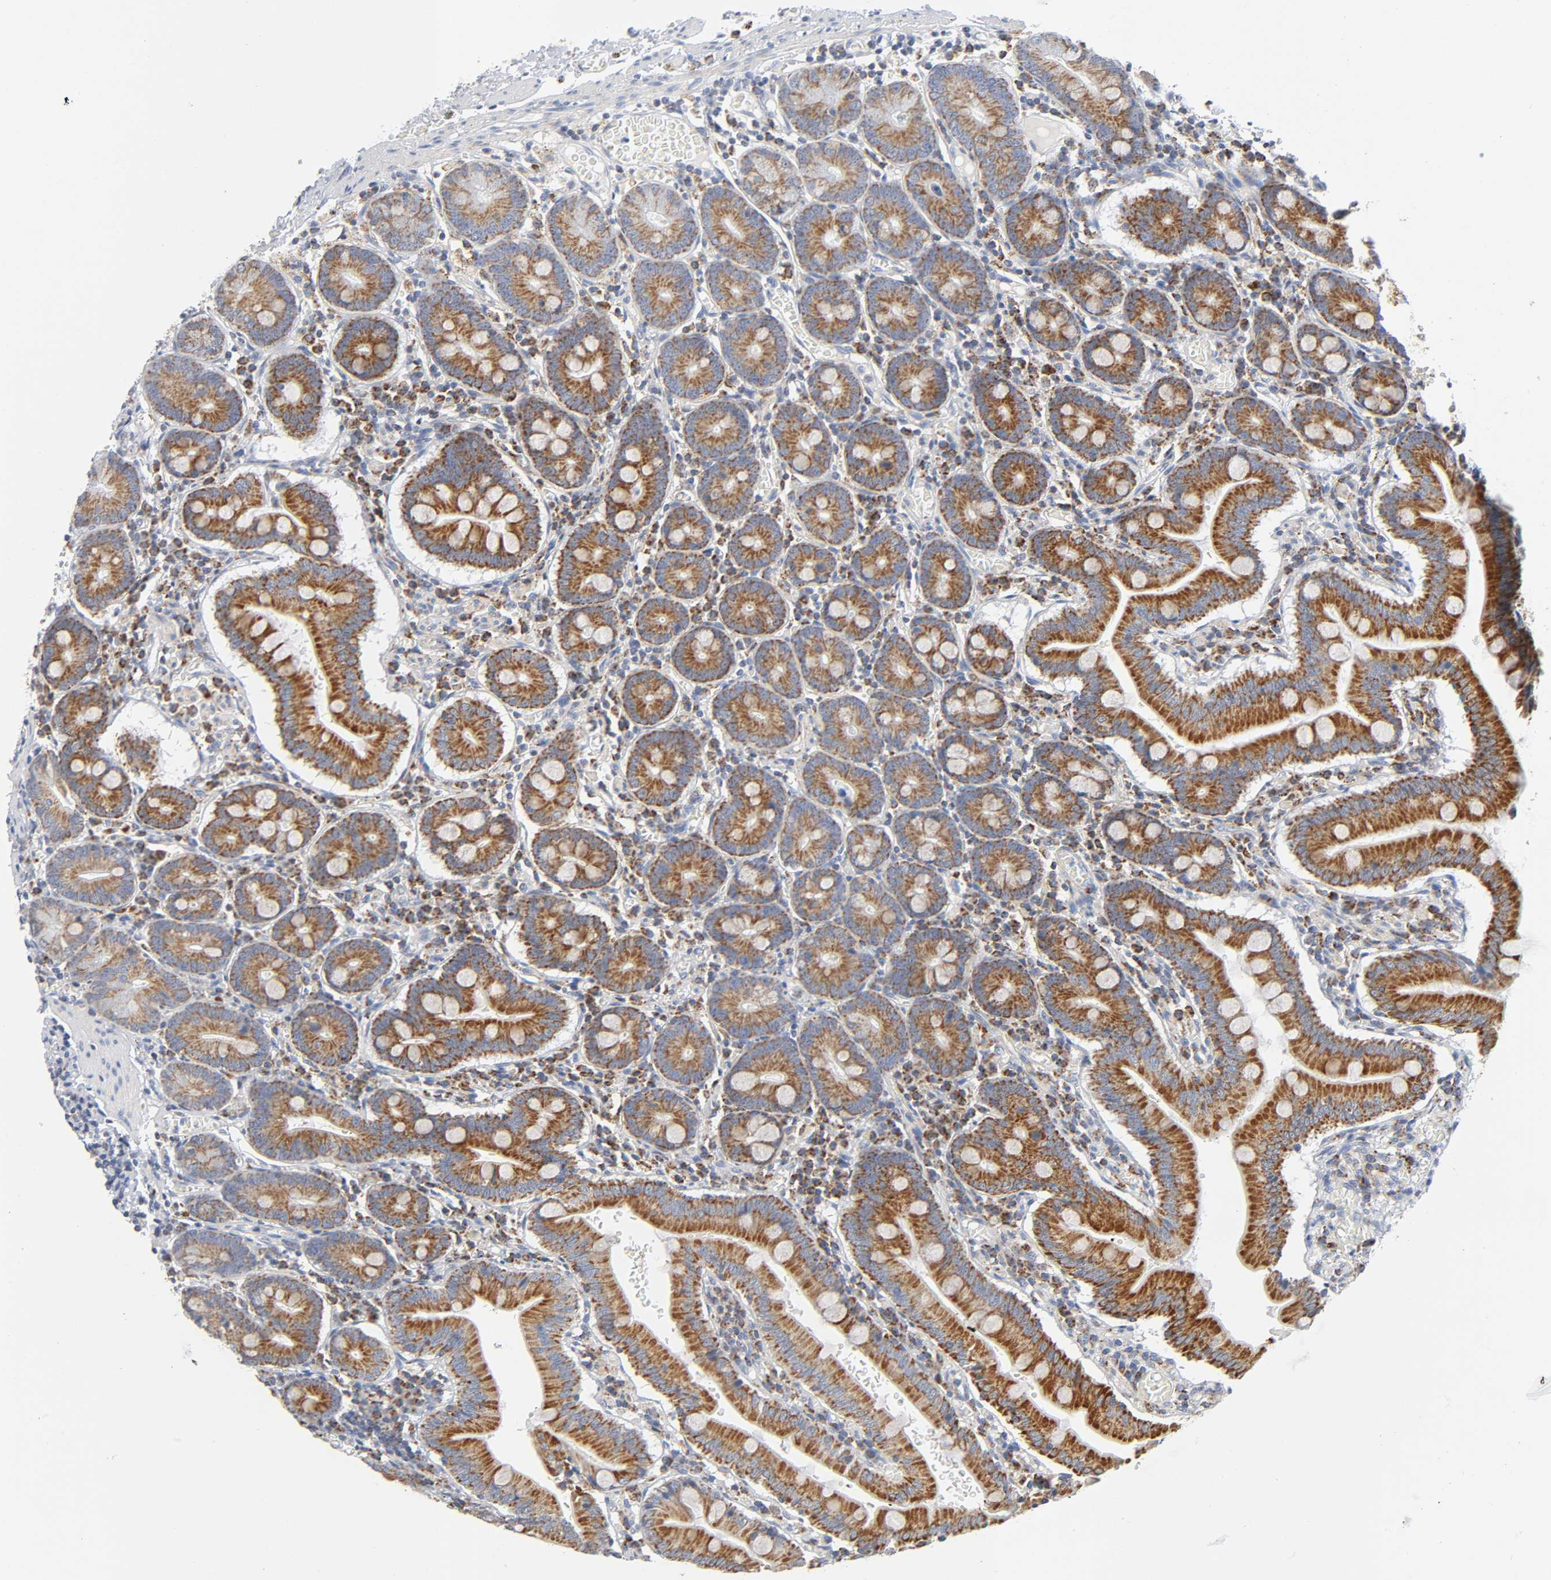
{"staining": {"intensity": "strong", "quantity": ">75%", "location": "cytoplasmic/membranous"}, "tissue": "small intestine", "cell_type": "Glandular cells", "image_type": "normal", "snomed": [{"axis": "morphology", "description": "Normal tissue, NOS"}, {"axis": "topography", "description": "Small intestine"}], "caption": "The photomicrograph reveals staining of unremarkable small intestine, revealing strong cytoplasmic/membranous protein expression (brown color) within glandular cells. The staining was performed using DAB (3,3'-diaminobenzidine), with brown indicating positive protein expression. Nuclei are stained blue with hematoxylin.", "gene": "BAK1", "patient": {"sex": "male", "age": 71}}